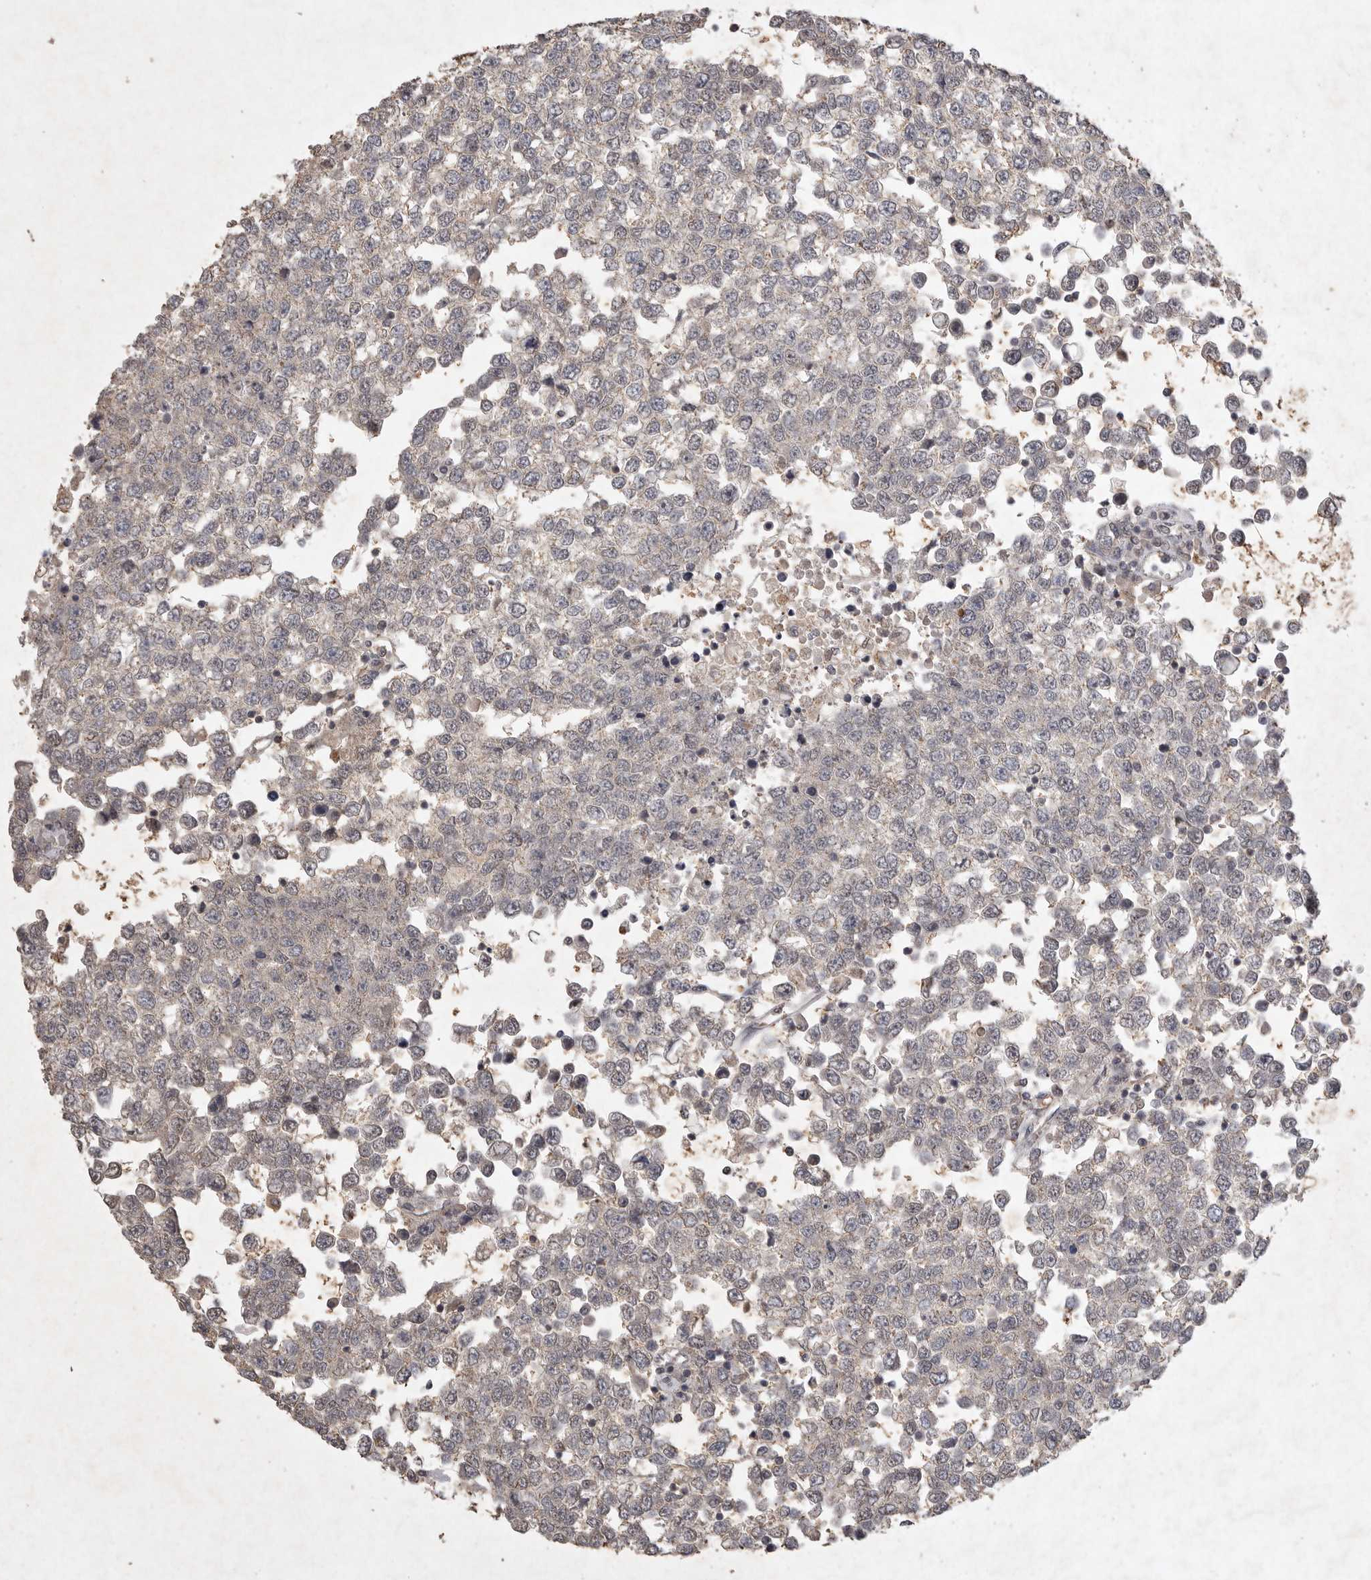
{"staining": {"intensity": "negative", "quantity": "none", "location": "none"}, "tissue": "testis cancer", "cell_type": "Tumor cells", "image_type": "cancer", "snomed": [{"axis": "morphology", "description": "Seminoma, NOS"}, {"axis": "topography", "description": "Testis"}], "caption": "Human testis cancer (seminoma) stained for a protein using immunohistochemistry (IHC) demonstrates no staining in tumor cells.", "gene": "APLNR", "patient": {"sex": "male", "age": 65}}